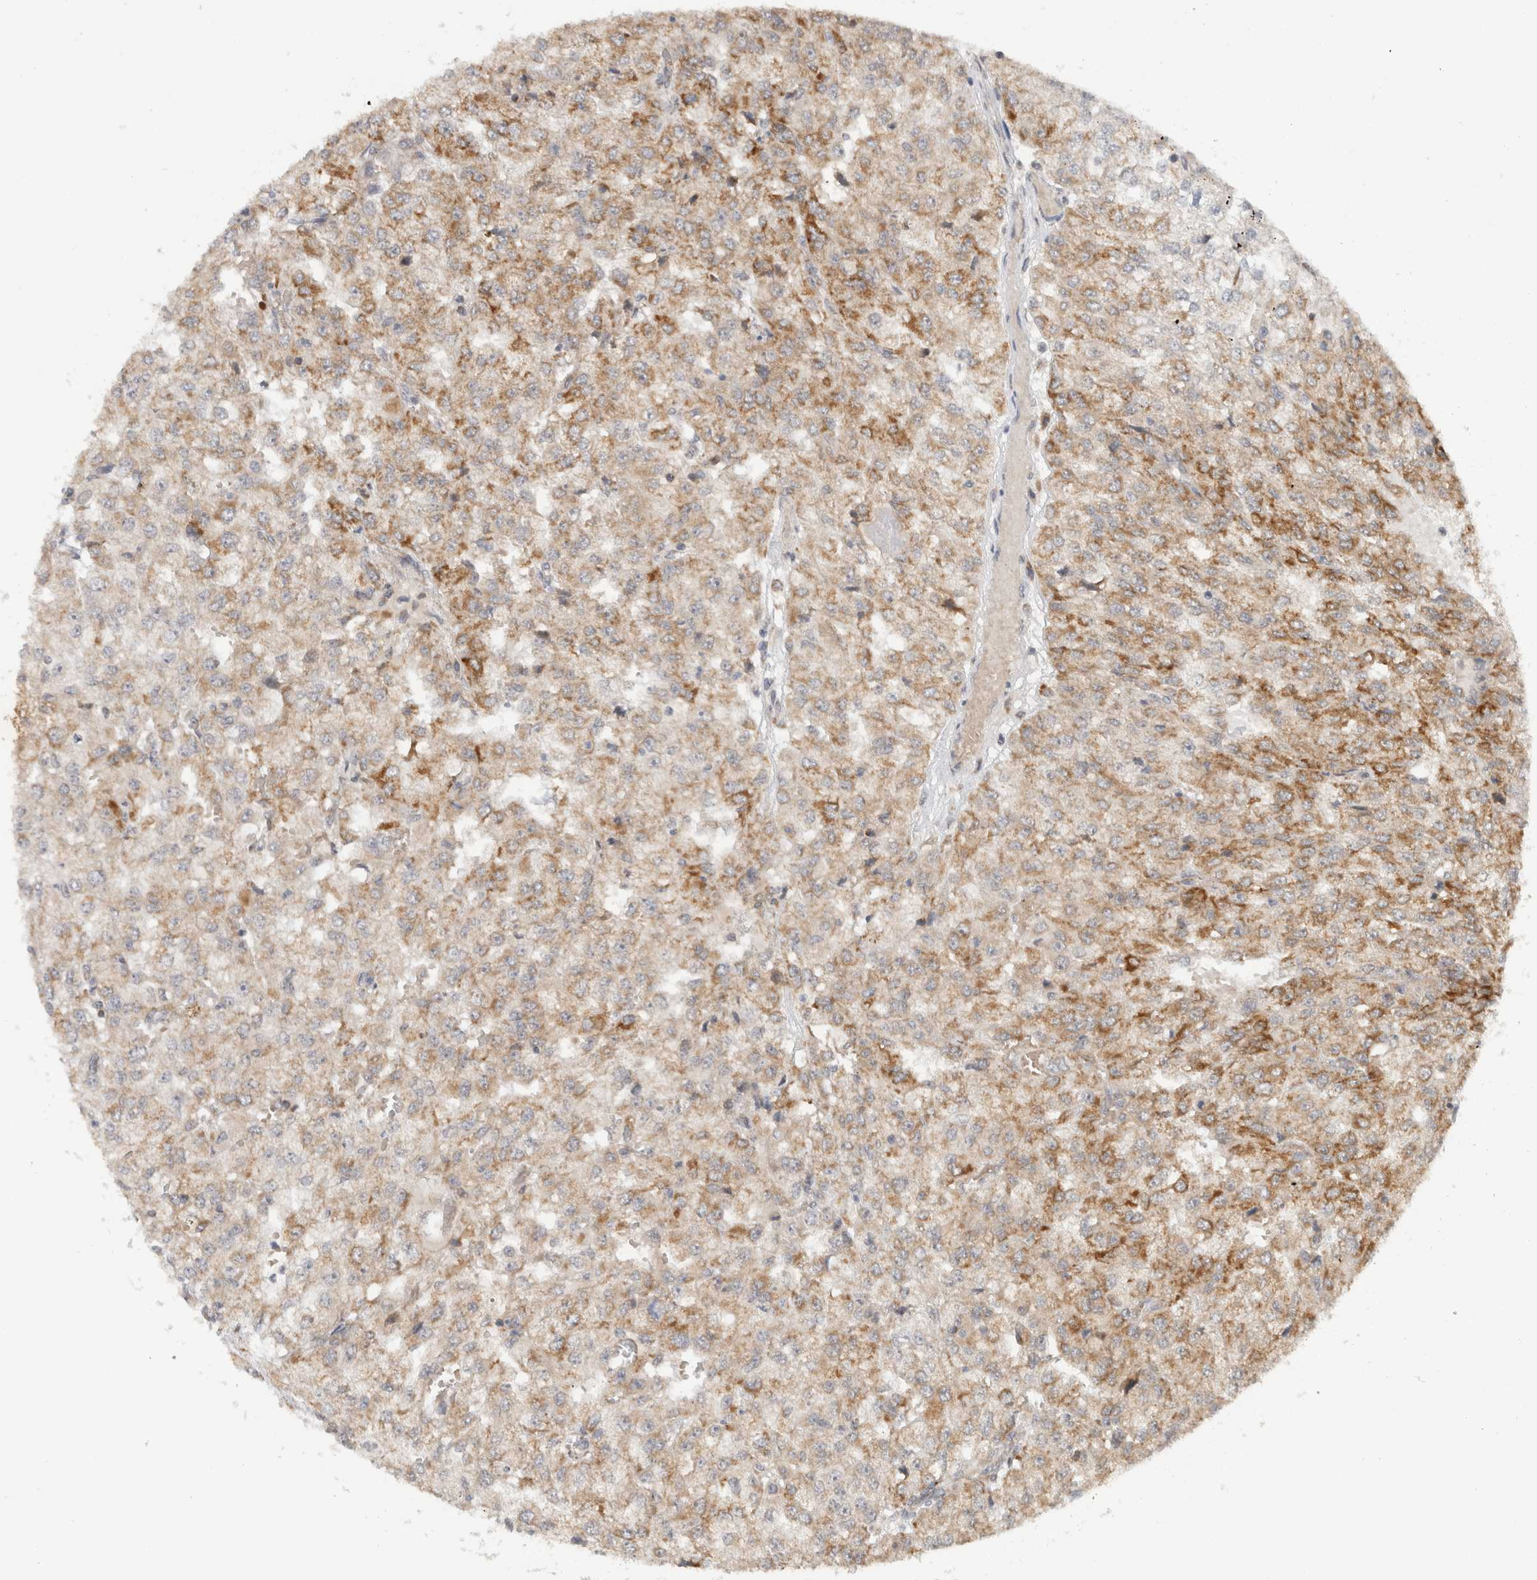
{"staining": {"intensity": "moderate", "quantity": ">75%", "location": "cytoplasmic/membranous"}, "tissue": "renal cancer", "cell_type": "Tumor cells", "image_type": "cancer", "snomed": [{"axis": "morphology", "description": "Adenocarcinoma, NOS"}, {"axis": "topography", "description": "Kidney"}], "caption": "Renal adenocarcinoma stained with a protein marker displays moderate staining in tumor cells.", "gene": "CMC2", "patient": {"sex": "female", "age": 54}}